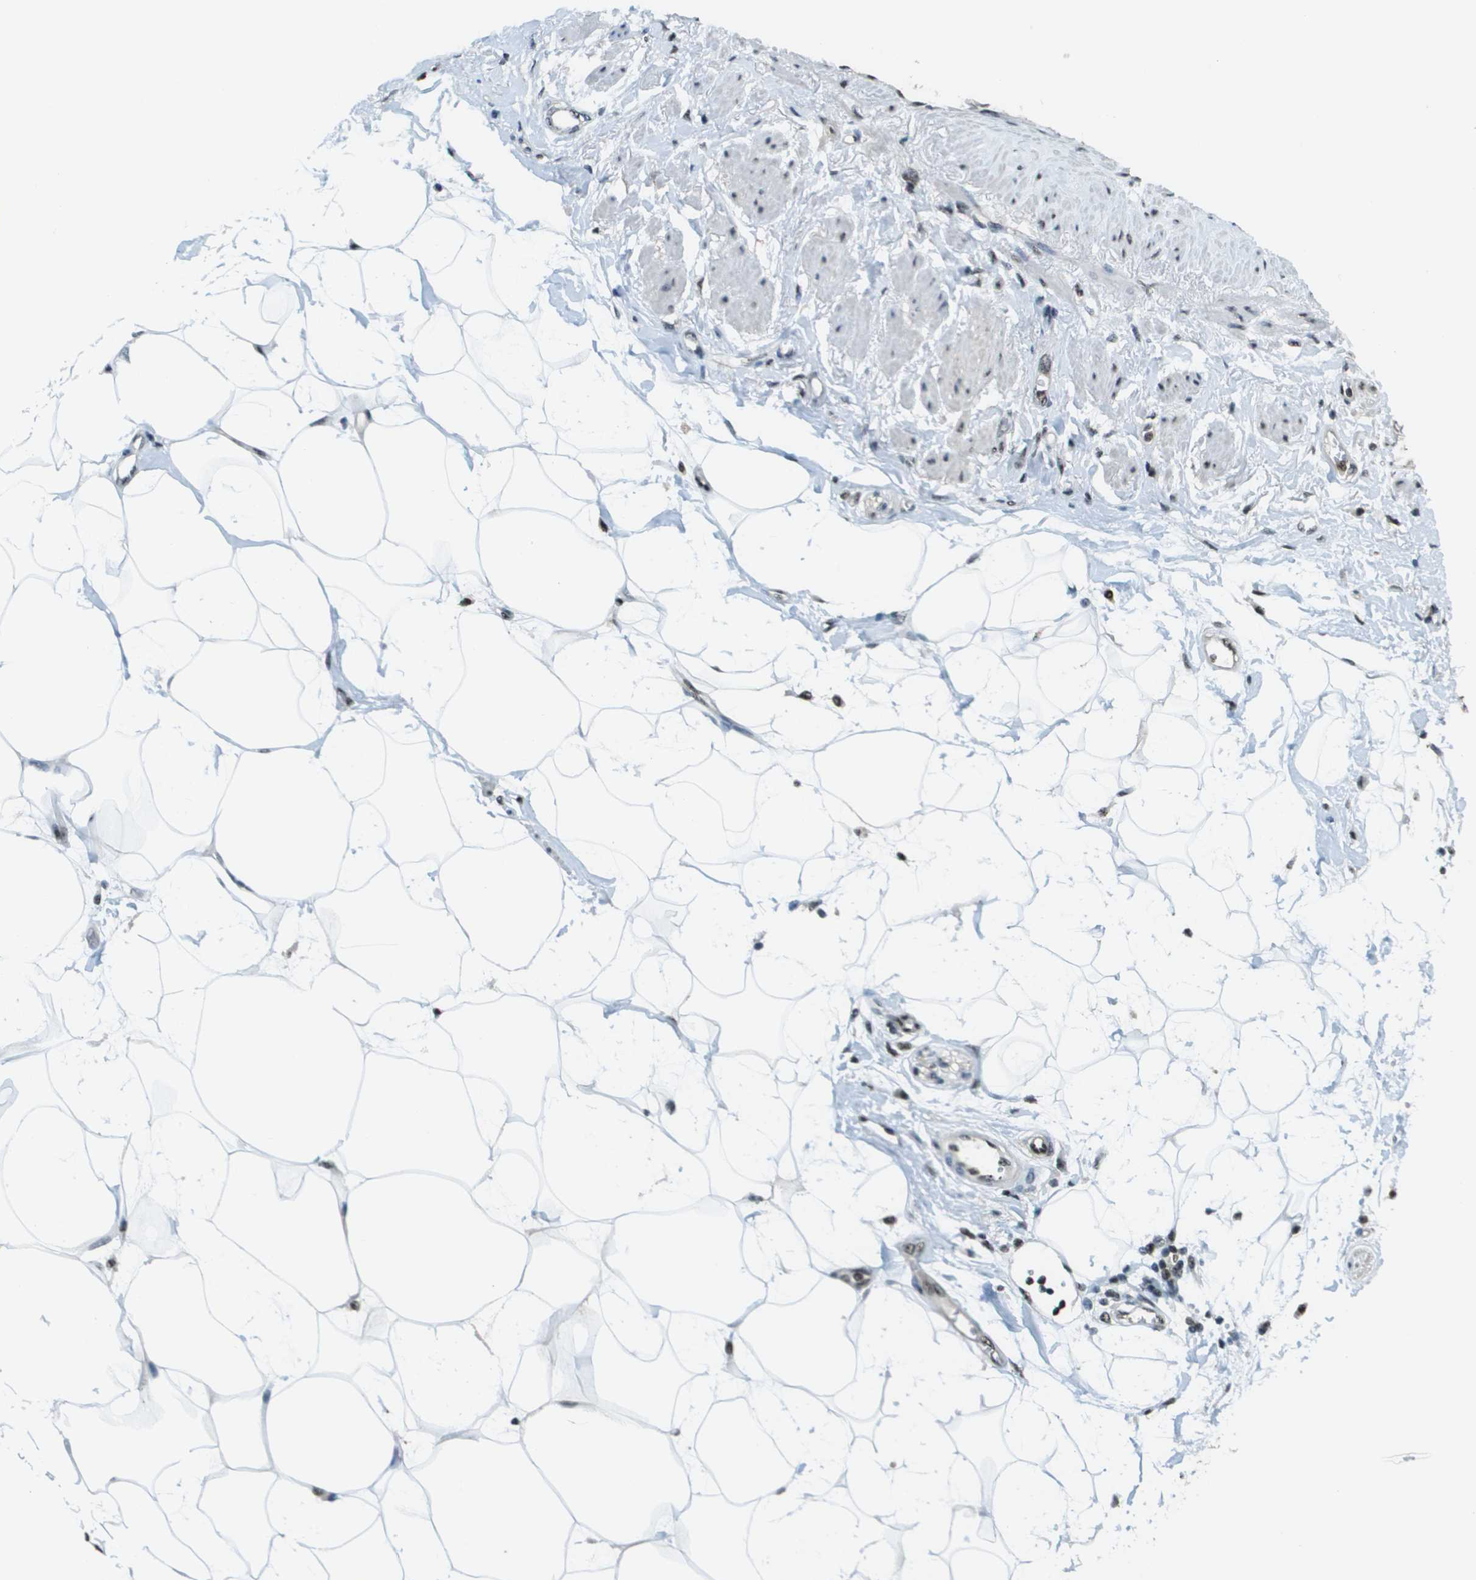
{"staining": {"intensity": "negative", "quantity": "none", "location": "none"}, "tissue": "adipose tissue", "cell_type": "Adipocytes", "image_type": "normal", "snomed": [{"axis": "morphology", "description": "Normal tissue, NOS"}, {"axis": "morphology", "description": "Adenocarcinoma, NOS"}, {"axis": "topography", "description": "Duodenum"}, {"axis": "topography", "description": "Peripheral nerve tissue"}], "caption": "IHC of benign adipose tissue reveals no staining in adipocytes. Brightfield microscopy of immunohistochemistry (IHC) stained with DAB (brown) and hematoxylin (blue), captured at high magnification.", "gene": "SP100", "patient": {"sex": "female", "age": 60}}